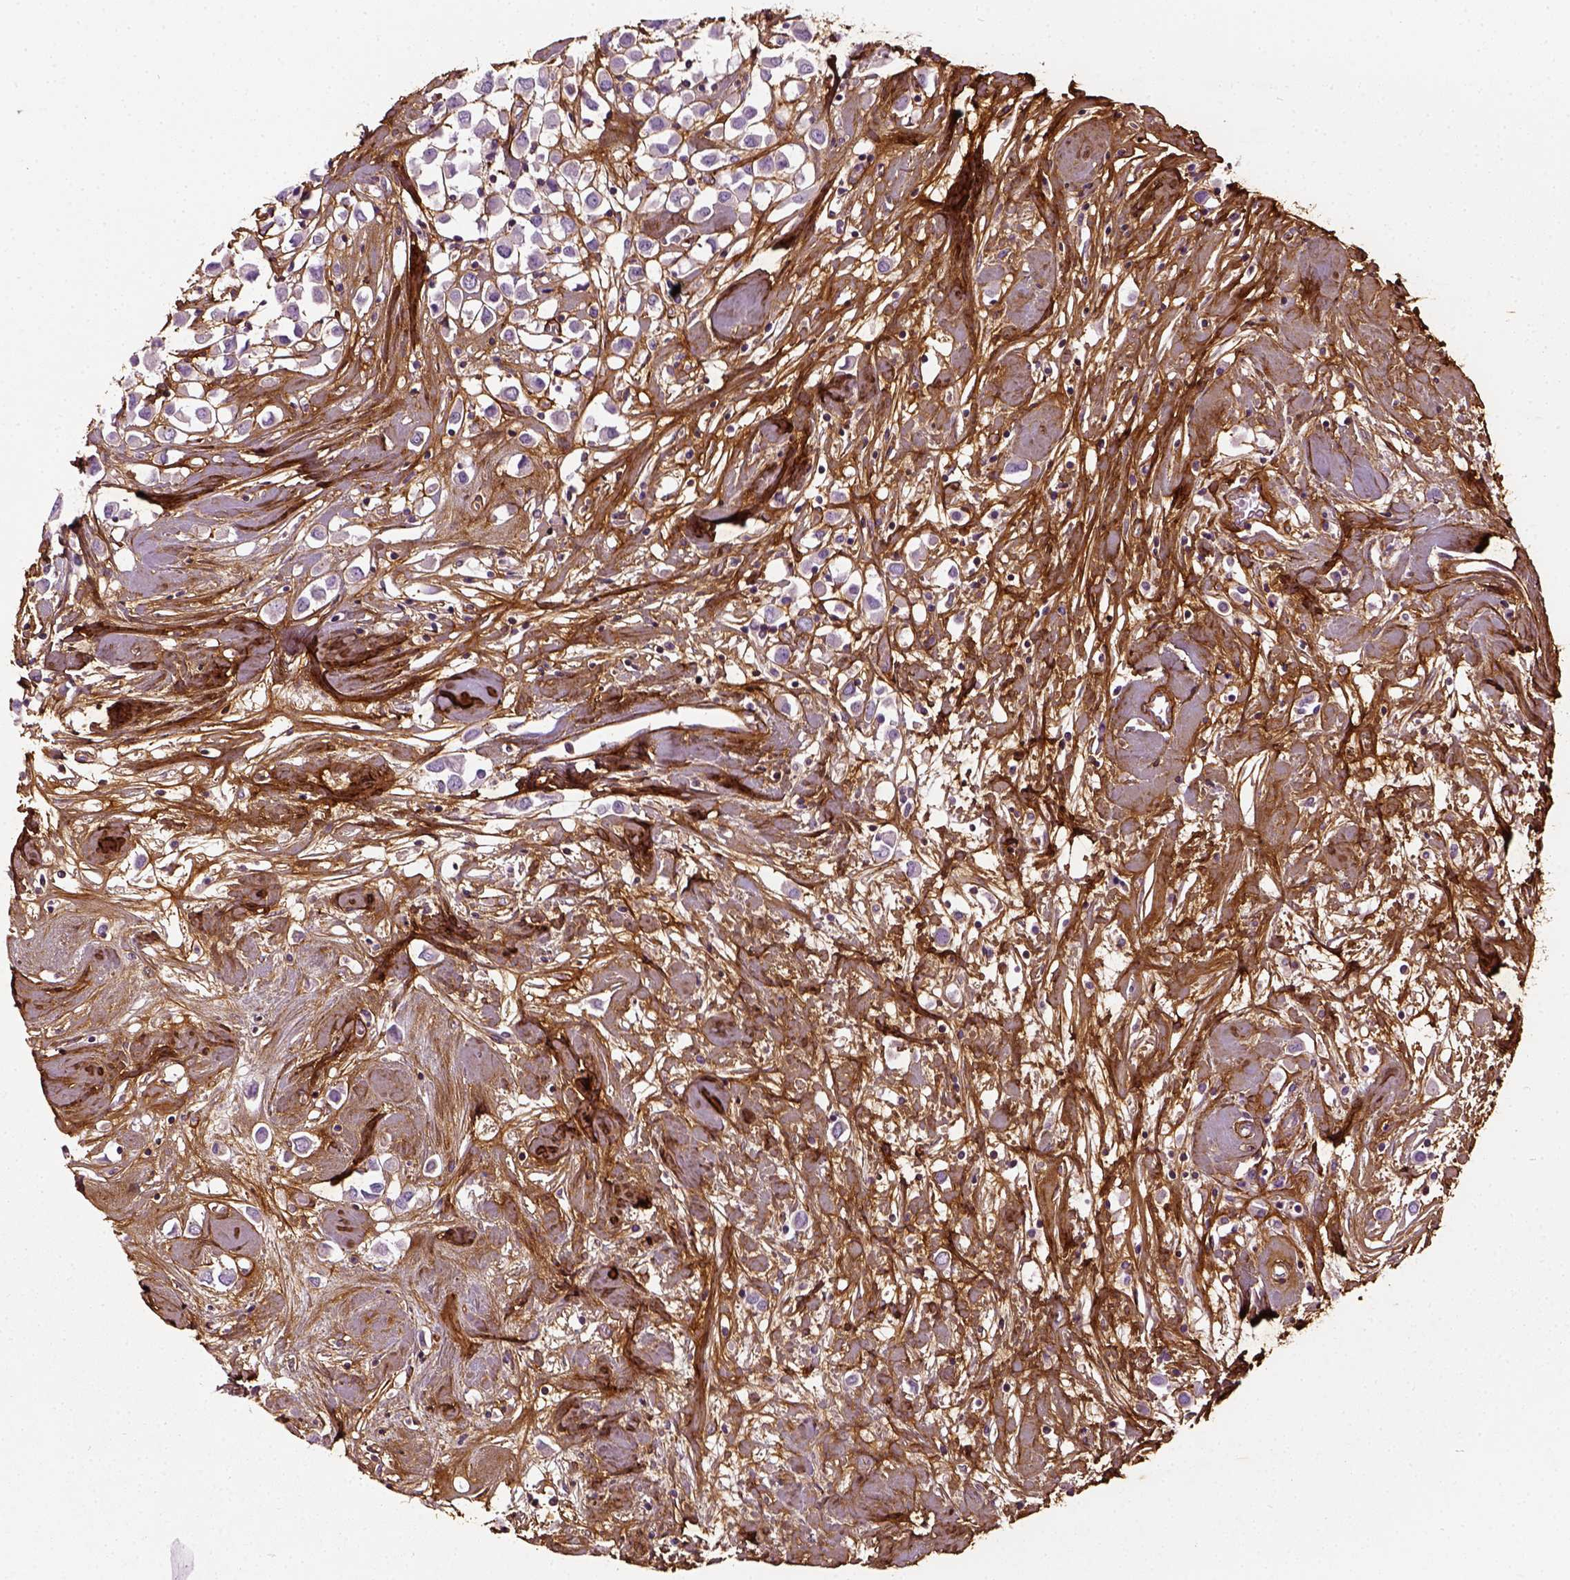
{"staining": {"intensity": "negative", "quantity": "none", "location": "none"}, "tissue": "breast cancer", "cell_type": "Tumor cells", "image_type": "cancer", "snomed": [{"axis": "morphology", "description": "Duct carcinoma"}, {"axis": "topography", "description": "Breast"}], "caption": "The photomicrograph exhibits no staining of tumor cells in breast infiltrating ductal carcinoma.", "gene": "COL6A2", "patient": {"sex": "female", "age": 61}}